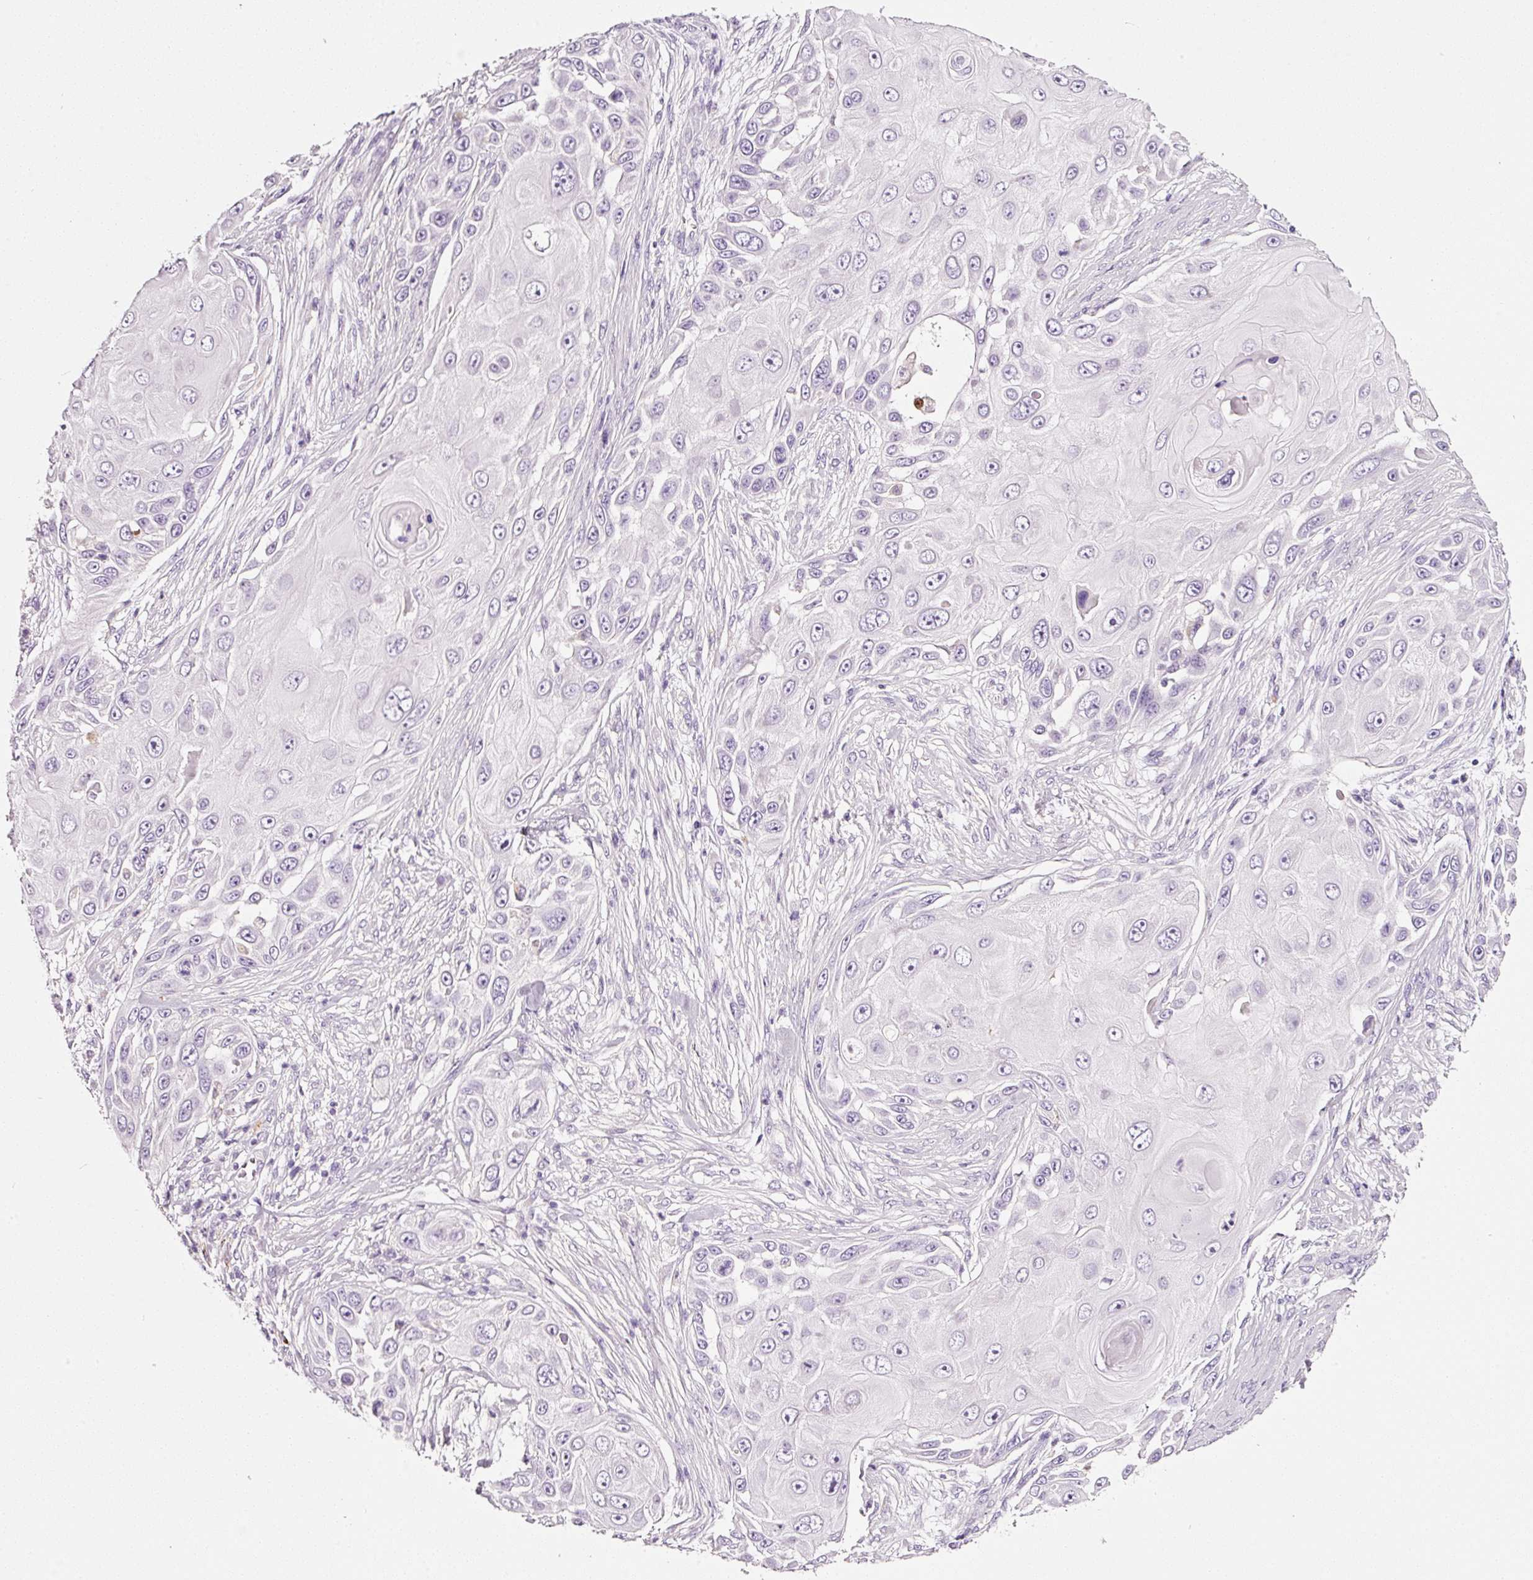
{"staining": {"intensity": "negative", "quantity": "none", "location": "none"}, "tissue": "skin cancer", "cell_type": "Tumor cells", "image_type": "cancer", "snomed": [{"axis": "morphology", "description": "Squamous cell carcinoma, NOS"}, {"axis": "topography", "description": "Skin"}], "caption": "An IHC micrograph of skin squamous cell carcinoma is shown. There is no staining in tumor cells of skin squamous cell carcinoma.", "gene": "CYB561A3", "patient": {"sex": "female", "age": 44}}